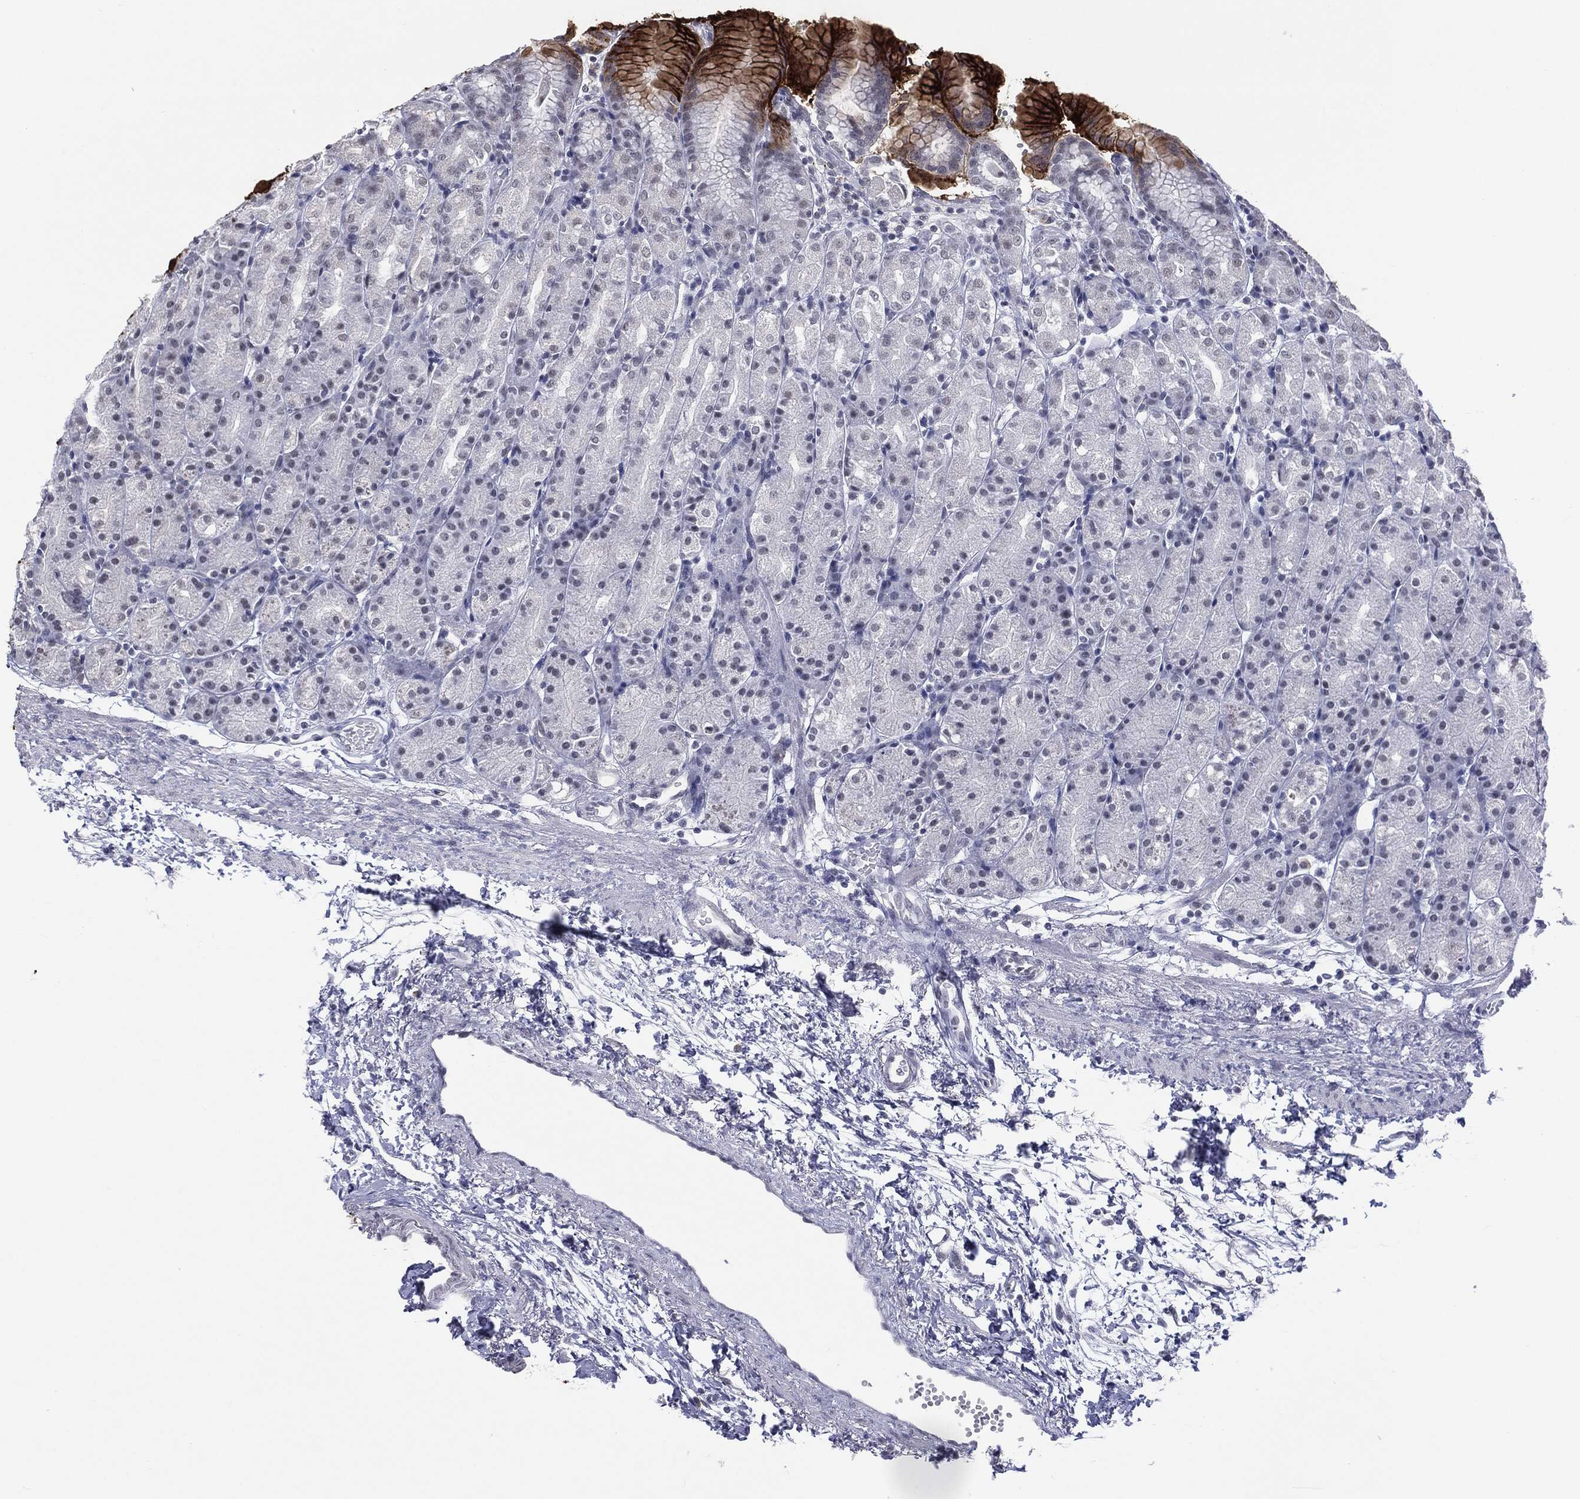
{"staining": {"intensity": "strong", "quantity": "<25%", "location": "cytoplasmic/membranous"}, "tissue": "stomach", "cell_type": "Glandular cells", "image_type": "normal", "snomed": [{"axis": "morphology", "description": "Normal tissue, NOS"}, {"axis": "morphology", "description": "Adenocarcinoma, NOS"}, {"axis": "topography", "description": "Stomach"}], "caption": "This histopathology image reveals immunohistochemistry staining of benign human stomach, with medium strong cytoplasmic/membranous staining in about <25% of glandular cells.", "gene": "SLC5A5", "patient": {"sex": "female", "age": 81}}